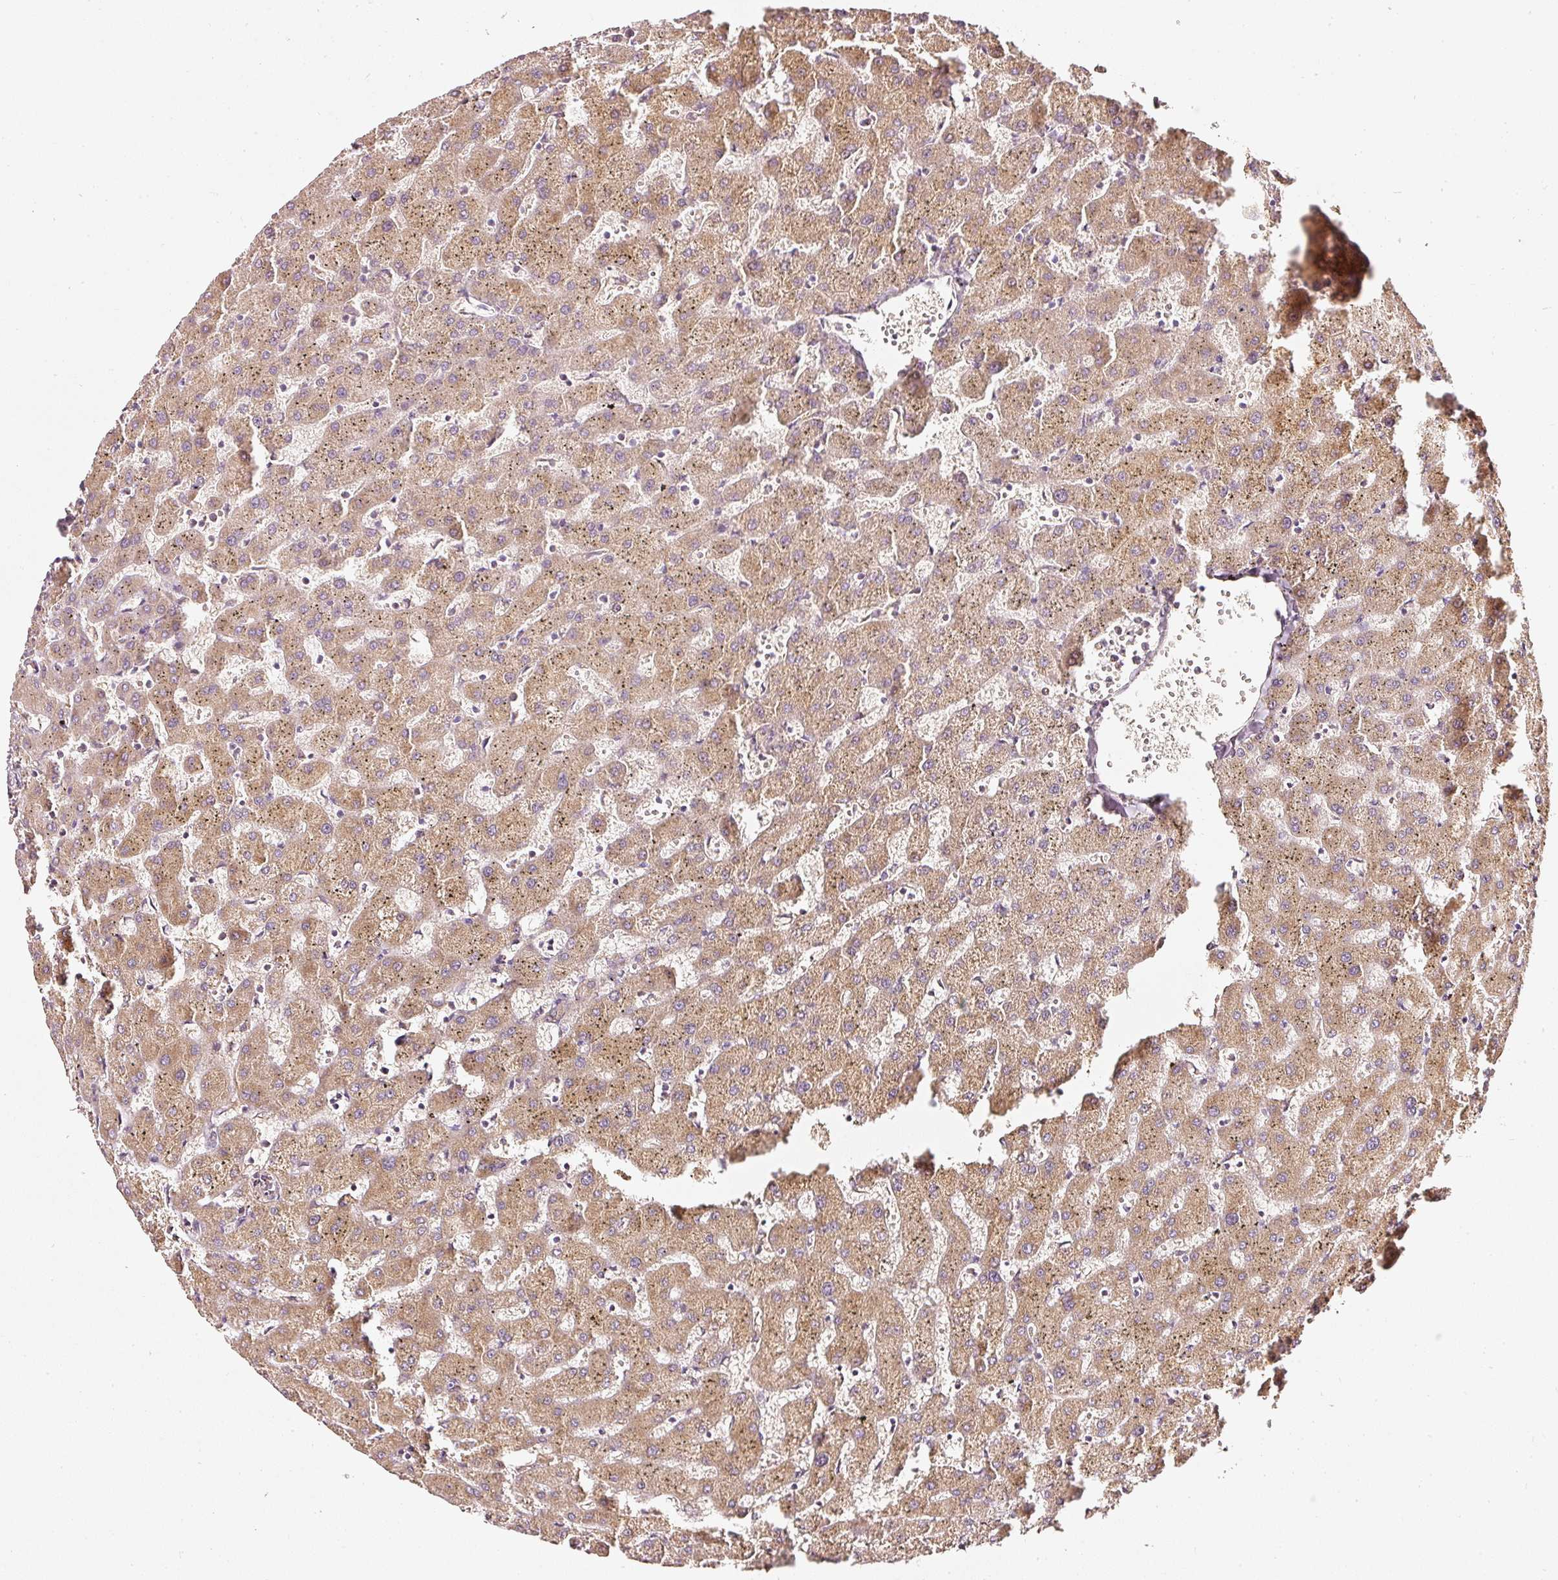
{"staining": {"intensity": "weak", "quantity": ">75%", "location": "cytoplasmic/membranous"}, "tissue": "liver", "cell_type": "Cholangiocytes", "image_type": "normal", "snomed": [{"axis": "morphology", "description": "Normal tissue, NOS"}, {"axis": "topography", "description": "Liver"}], "caption": "IHC (DAB) staining of normal human liver reveals weak cytoplasmic/membranous protein expression in about >75% of cholangiocytes.", "gene": "ASMTL", "patient": {"sex": "female", "age": 63}}